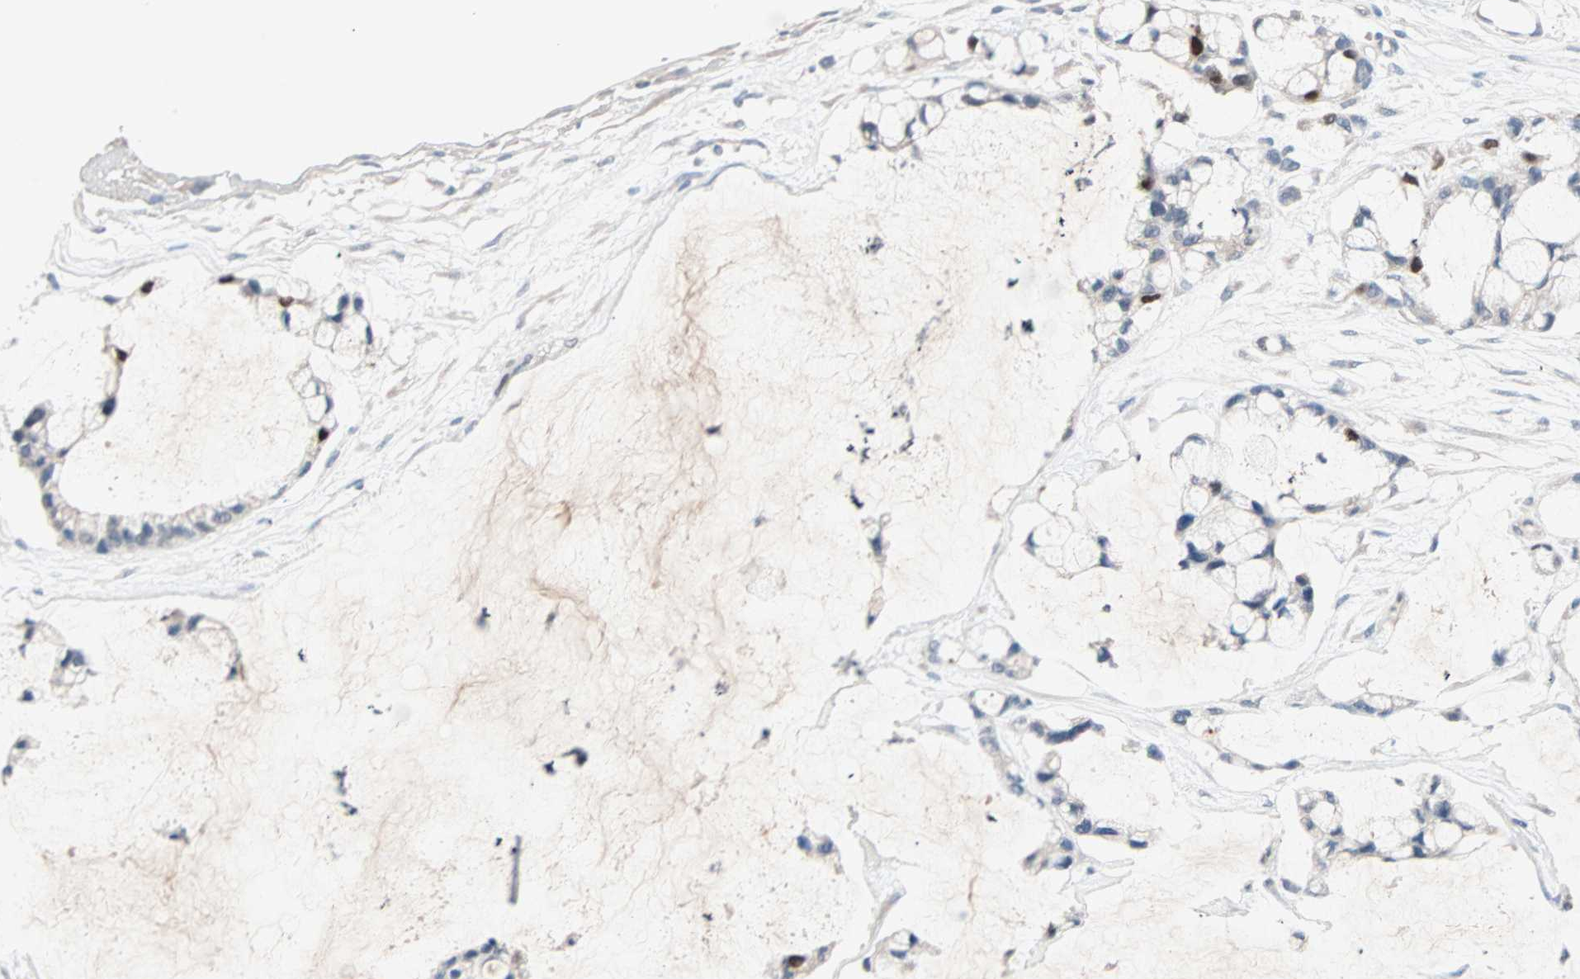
{"staining": {"intensity": "strong", "quantity": "<25%", "location": "nuclear"}, "tissue": "ovarian cancer", "cell_type": "Tumor cells", "image_type": "cancer", "snomed": [{"axis": "morphology", "description": "Cystadenocarcinoma, mucinous, NOS"}, {"axis": "topography", "description": "Ovary"}], "caption": "Protein analysis of ovarian cancer tissue exhibits strong nuclear expression in approximately <25% of tumor cells.", "gene": "CCNE2", "patient": {"sex": "female", "age": 39}}